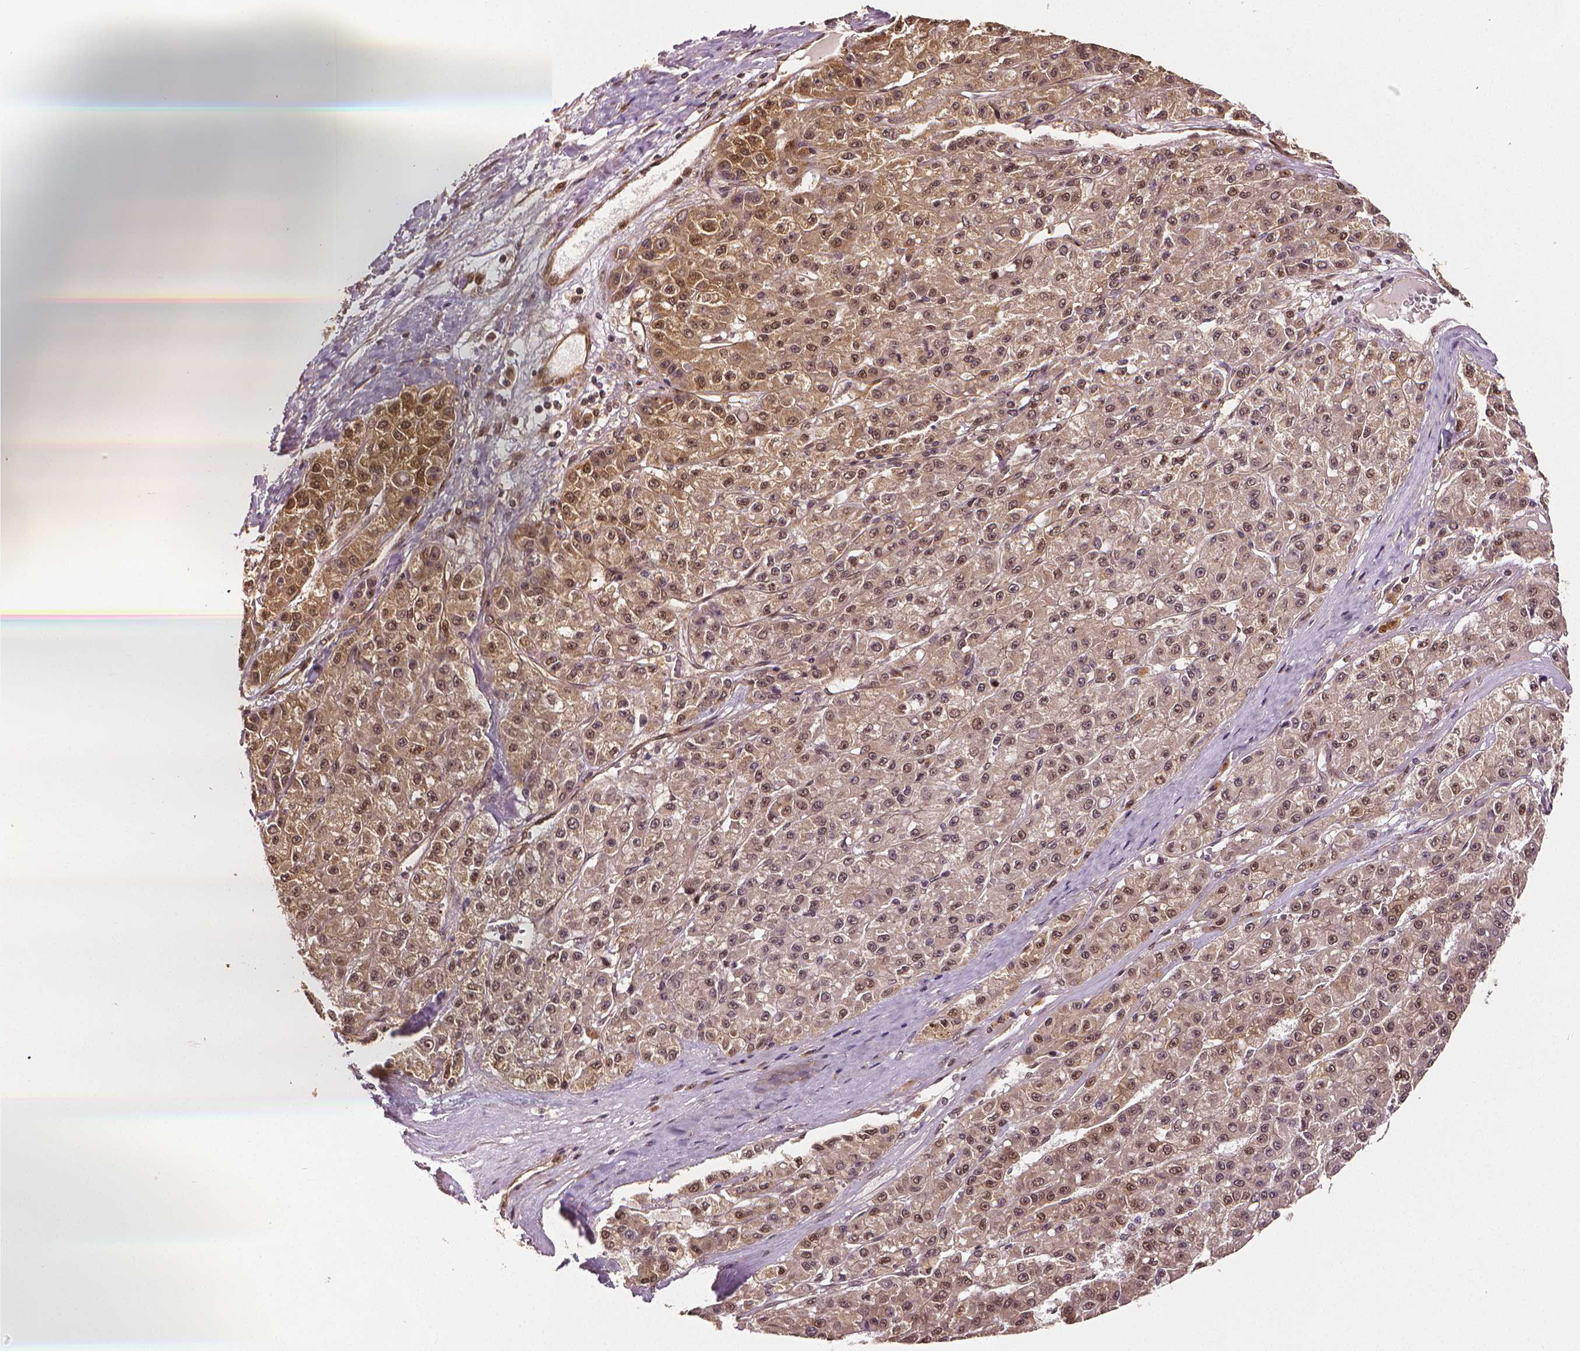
{"staining": {"intensity": "moderate", "quantity": "25%-75%", "location": "cytoplasmic/membranous,nuclear"}, "tissue": "liver cancer", "cell_type": "Tumor cells", "image_type": "cancer", "snomed": [{"axis": "morphology", "description": "Carcinoma, Hepatocellular, NOS"}, {"axis": "topography", "description": "Liver"}], "caption": "Protein staining of liver cancer (hepatocellular carcinoma) tissue displays moderate cytoplasmic/membranous and nuclear staining in approximately 25%-75% of tumor cells. (IHC, brightfield microscopy, high magnification).", "gene": "STAT3", "patient": {"sex": "male", "age": 70}}